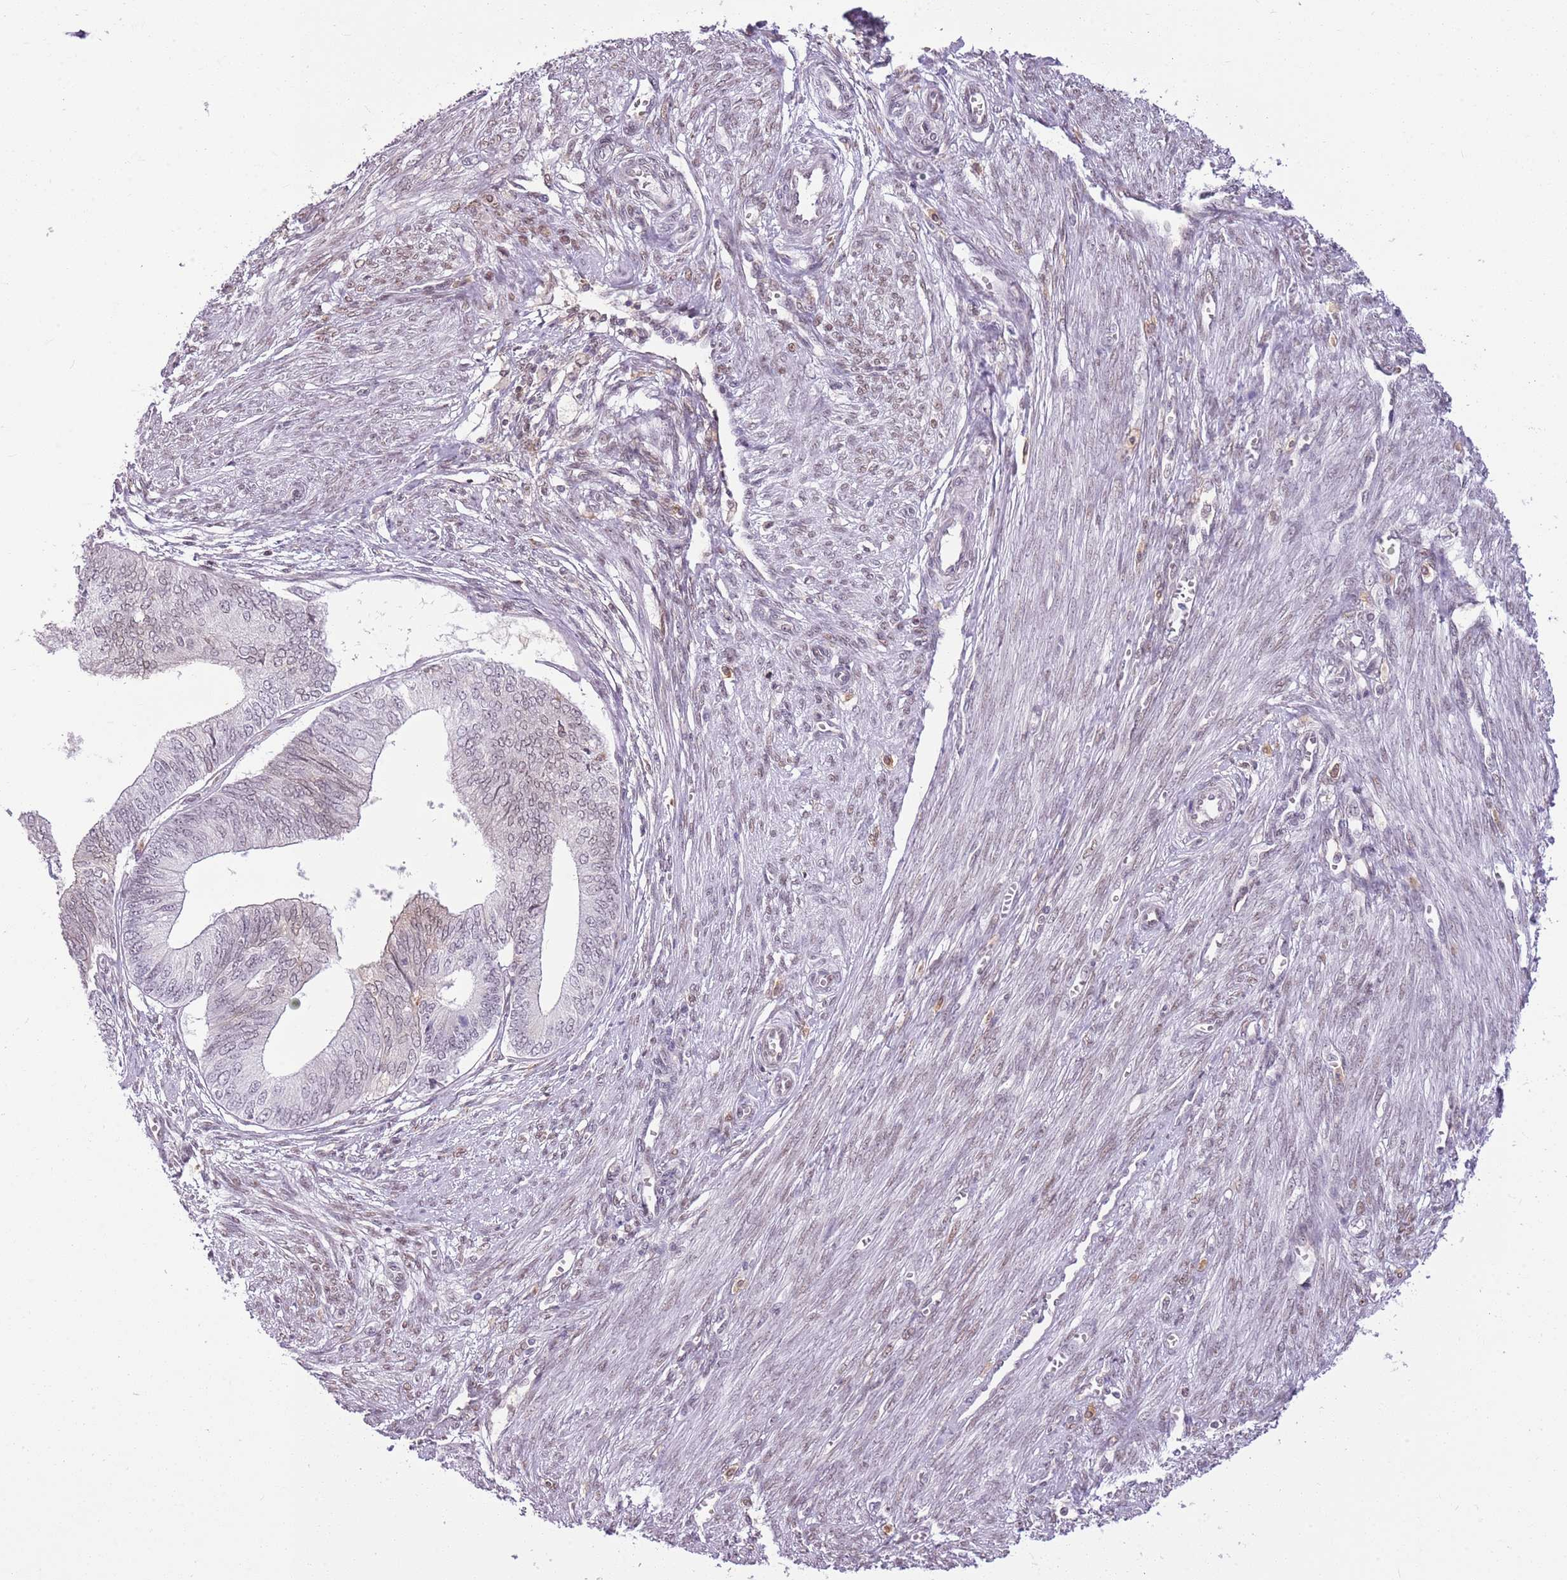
{"staining": {"intensity": "negative", "quantity": "none", "location": "none"}, "tissue": "endometrial cancer", "cell_type": "Tumor cells", "image_type": "cancer", "snomed": [{"axis": "morphology", "description": "Adenocarcinoma, NOS"}, {"axis": "topography", "description": "Endometrium"}], "caption": "Protein analysis of endometrial cancer displays no significant staining in tumor cells.", "gene": "DHX32", "patient": {"sex": "female", "age": 68}}